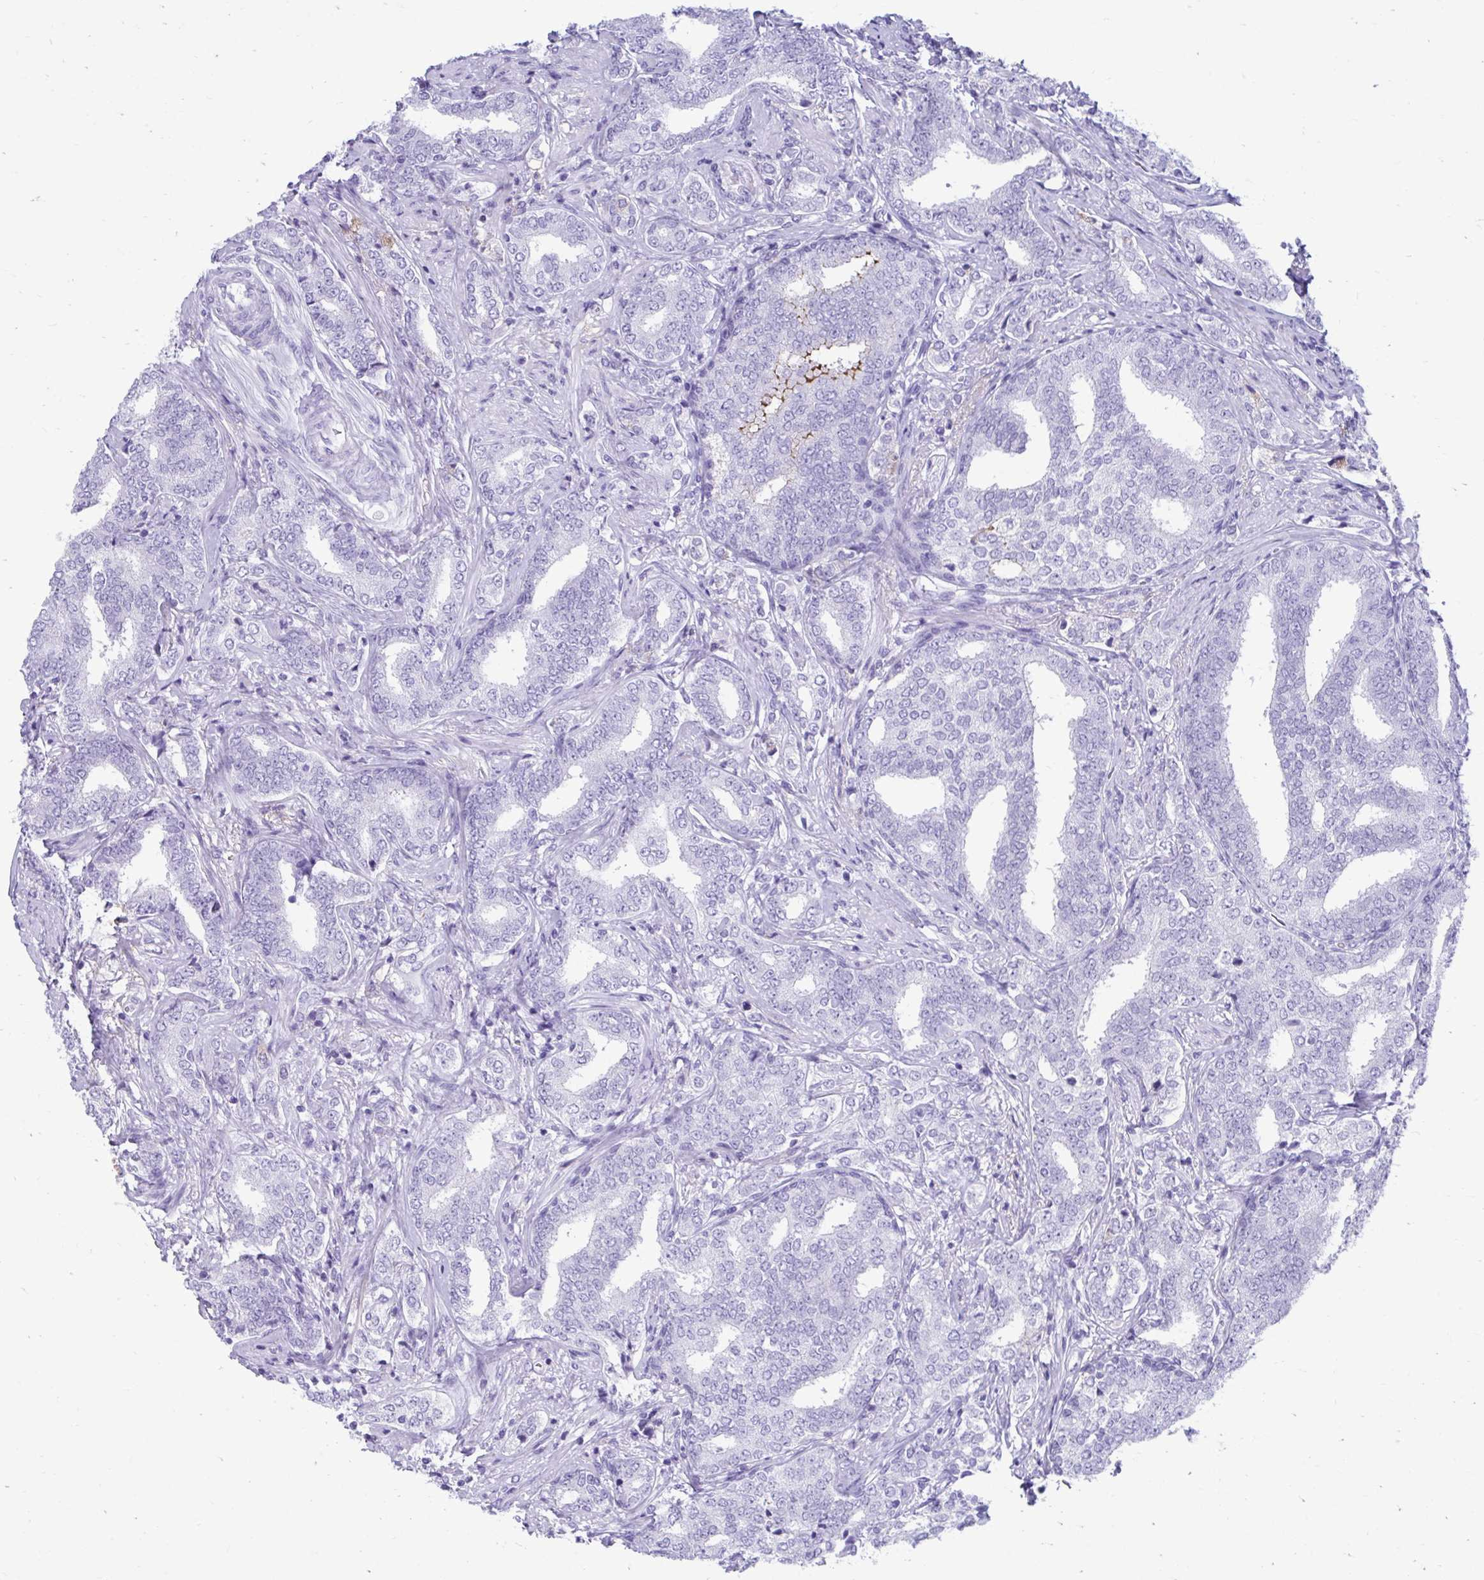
{"staining": {"intensity": "negative", "quantity": "none", "location": "none"}, "tissue": "prostate cancer", "cell_type": "Tumor cells", "image_type": "cancer", "snomed": [{"axis": "morphology", "description": "Adenocarcinoma, High grade"}, {"axis": "topography", "description": "Prostate"}], "caption": "Immunohistochemistry micrograph of human high-grade adenocarcinoma (prostate) stained for a protein (brown), which shows no expression in tumor cells. (Brightfield microscopy of DAB immunohistochemistry at high magnification).", "gene": "SMIM9", "patient": {"sex": "male", "age": 72}}